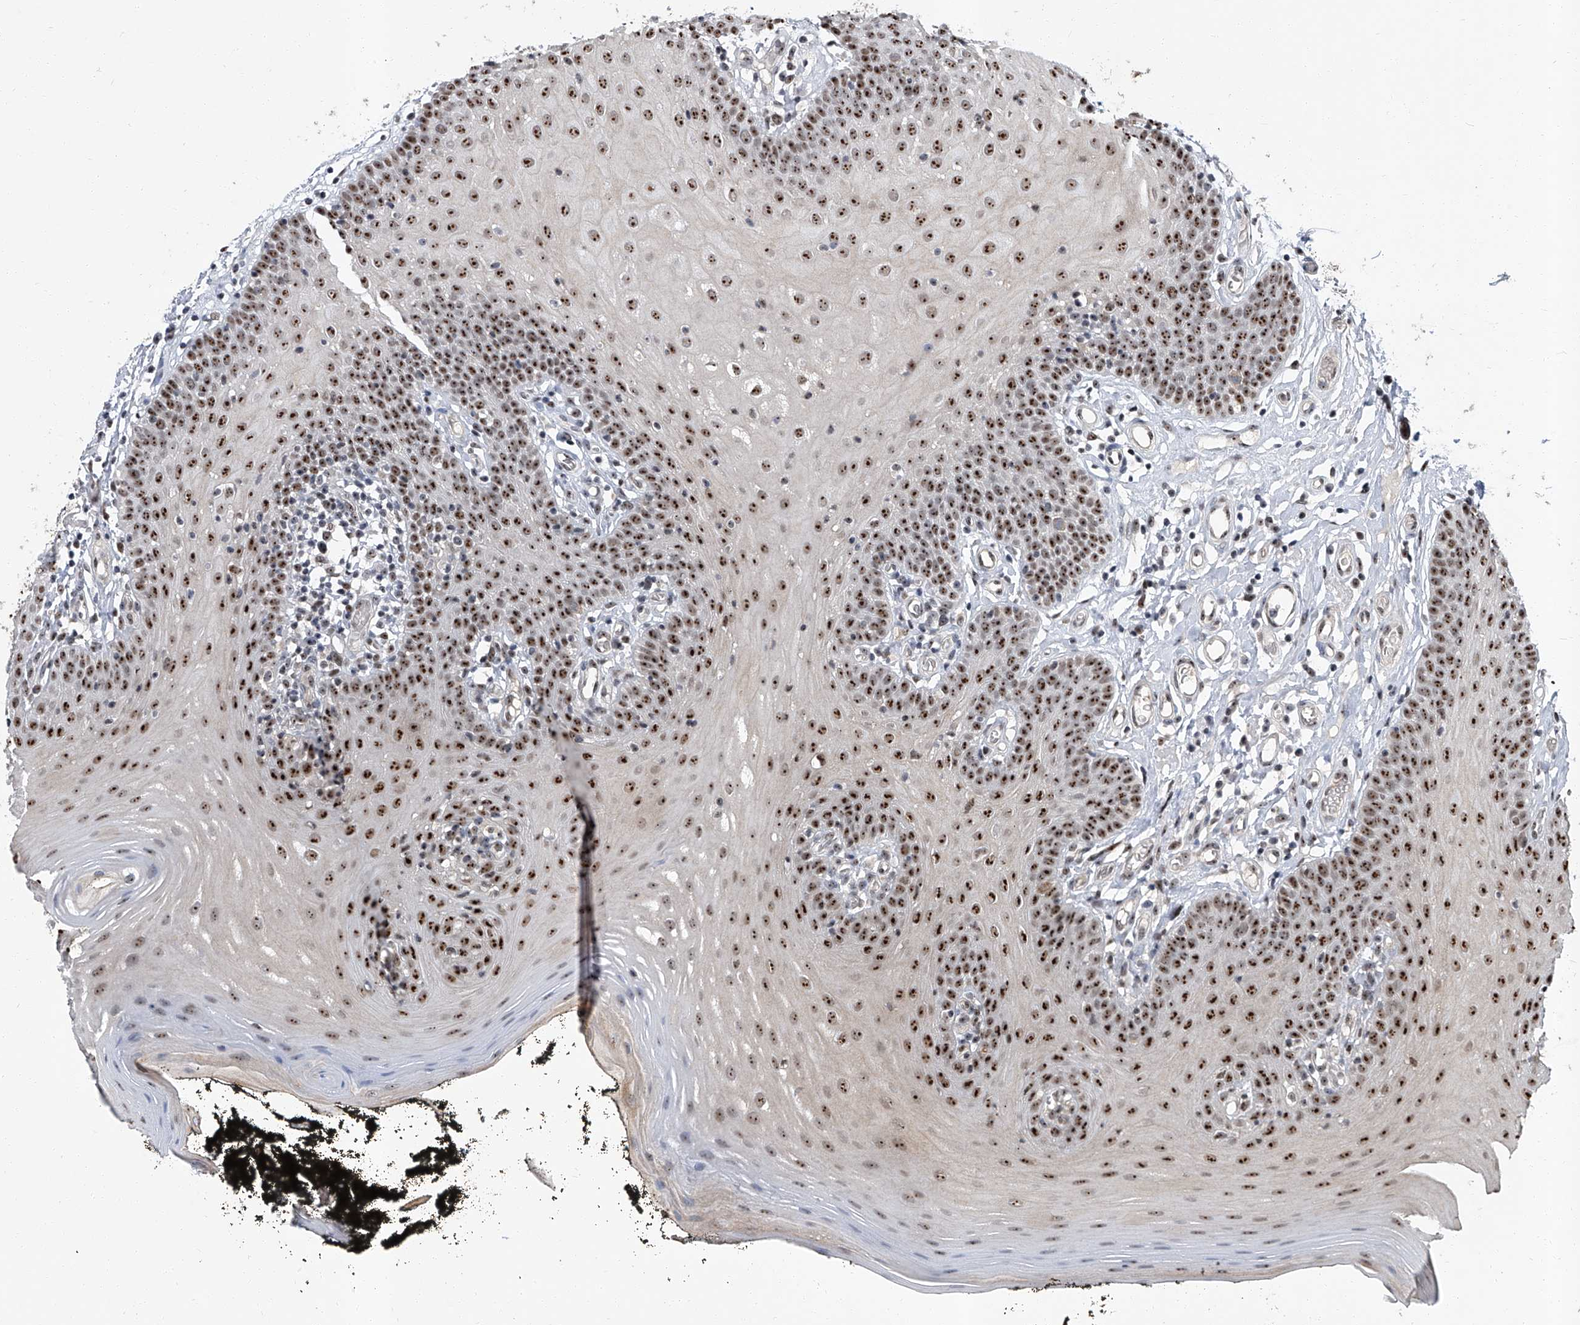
{"staining": {"intensity": "strong", "quantity": ">75%", "location": "nuclear"}, "tissue": "oral mucosa", "cell_type": "Squamous epithelial cells", "image_type": "normal", "snomed": [{"axis": "morphology", "description": "Normal tissue, NOS"}, {"axis": "topography", "description": "Oral tissue"}], "caption": "Oral mucosa stained with a brown dye demonstrates strong nuclear positive expression in about >75% of squamous epithelial cells.", "gene": "CMTR1", "patient": {"sex": "male", "age": 74}}